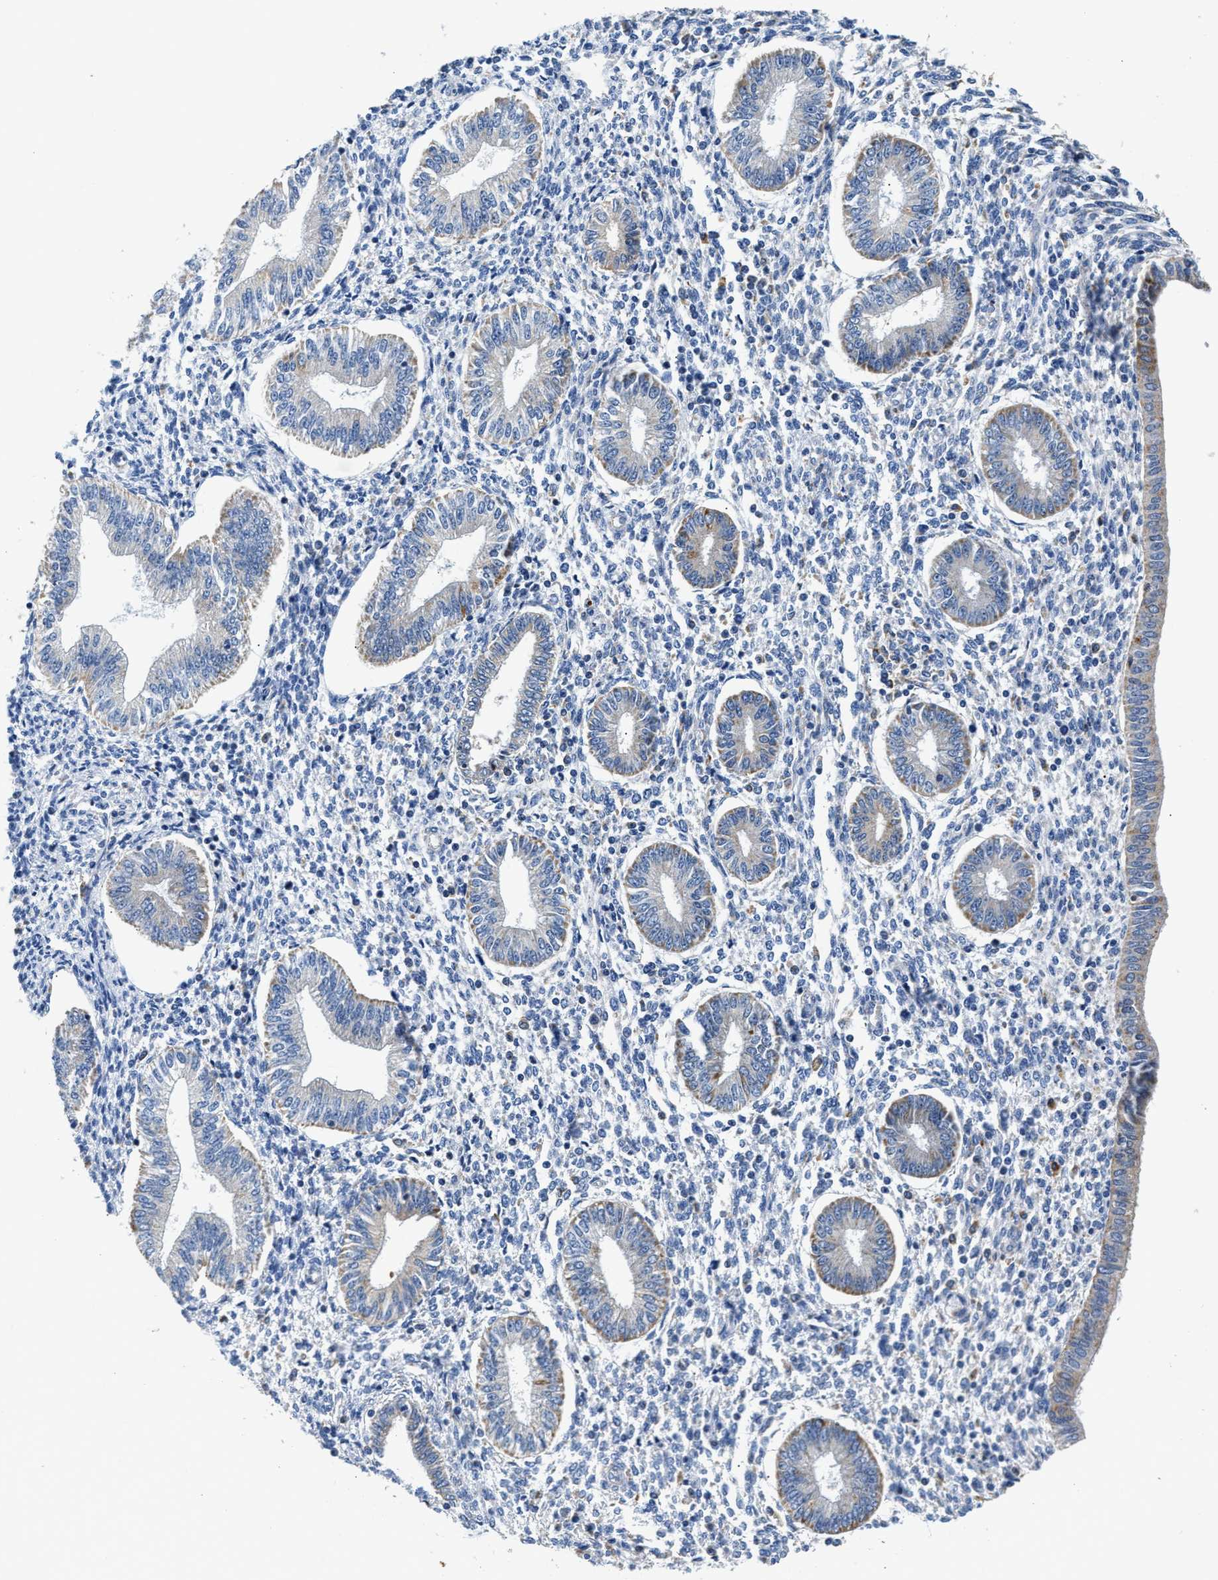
{"staining": {"intensity": "negative", "quantity": "none", "location": "none"}, "tissue": "endometrium", "cell_type": "Cells in endometrial stroma", "image_type": "normal", "snomed": [{"axis": "morphology", "description": "Normal tissue, NOS"}, {"axis": "topography", "description": "Endometrium"}], "caption": "Immunohistochemistry histopathology image of benign endometrium stained for a protein (brown), which shows no staining in cells in endometrial stroma. Nuclei are stained in blue.", "gene": "ACADVL", "patient": {"sex": "female", "age": 50}}